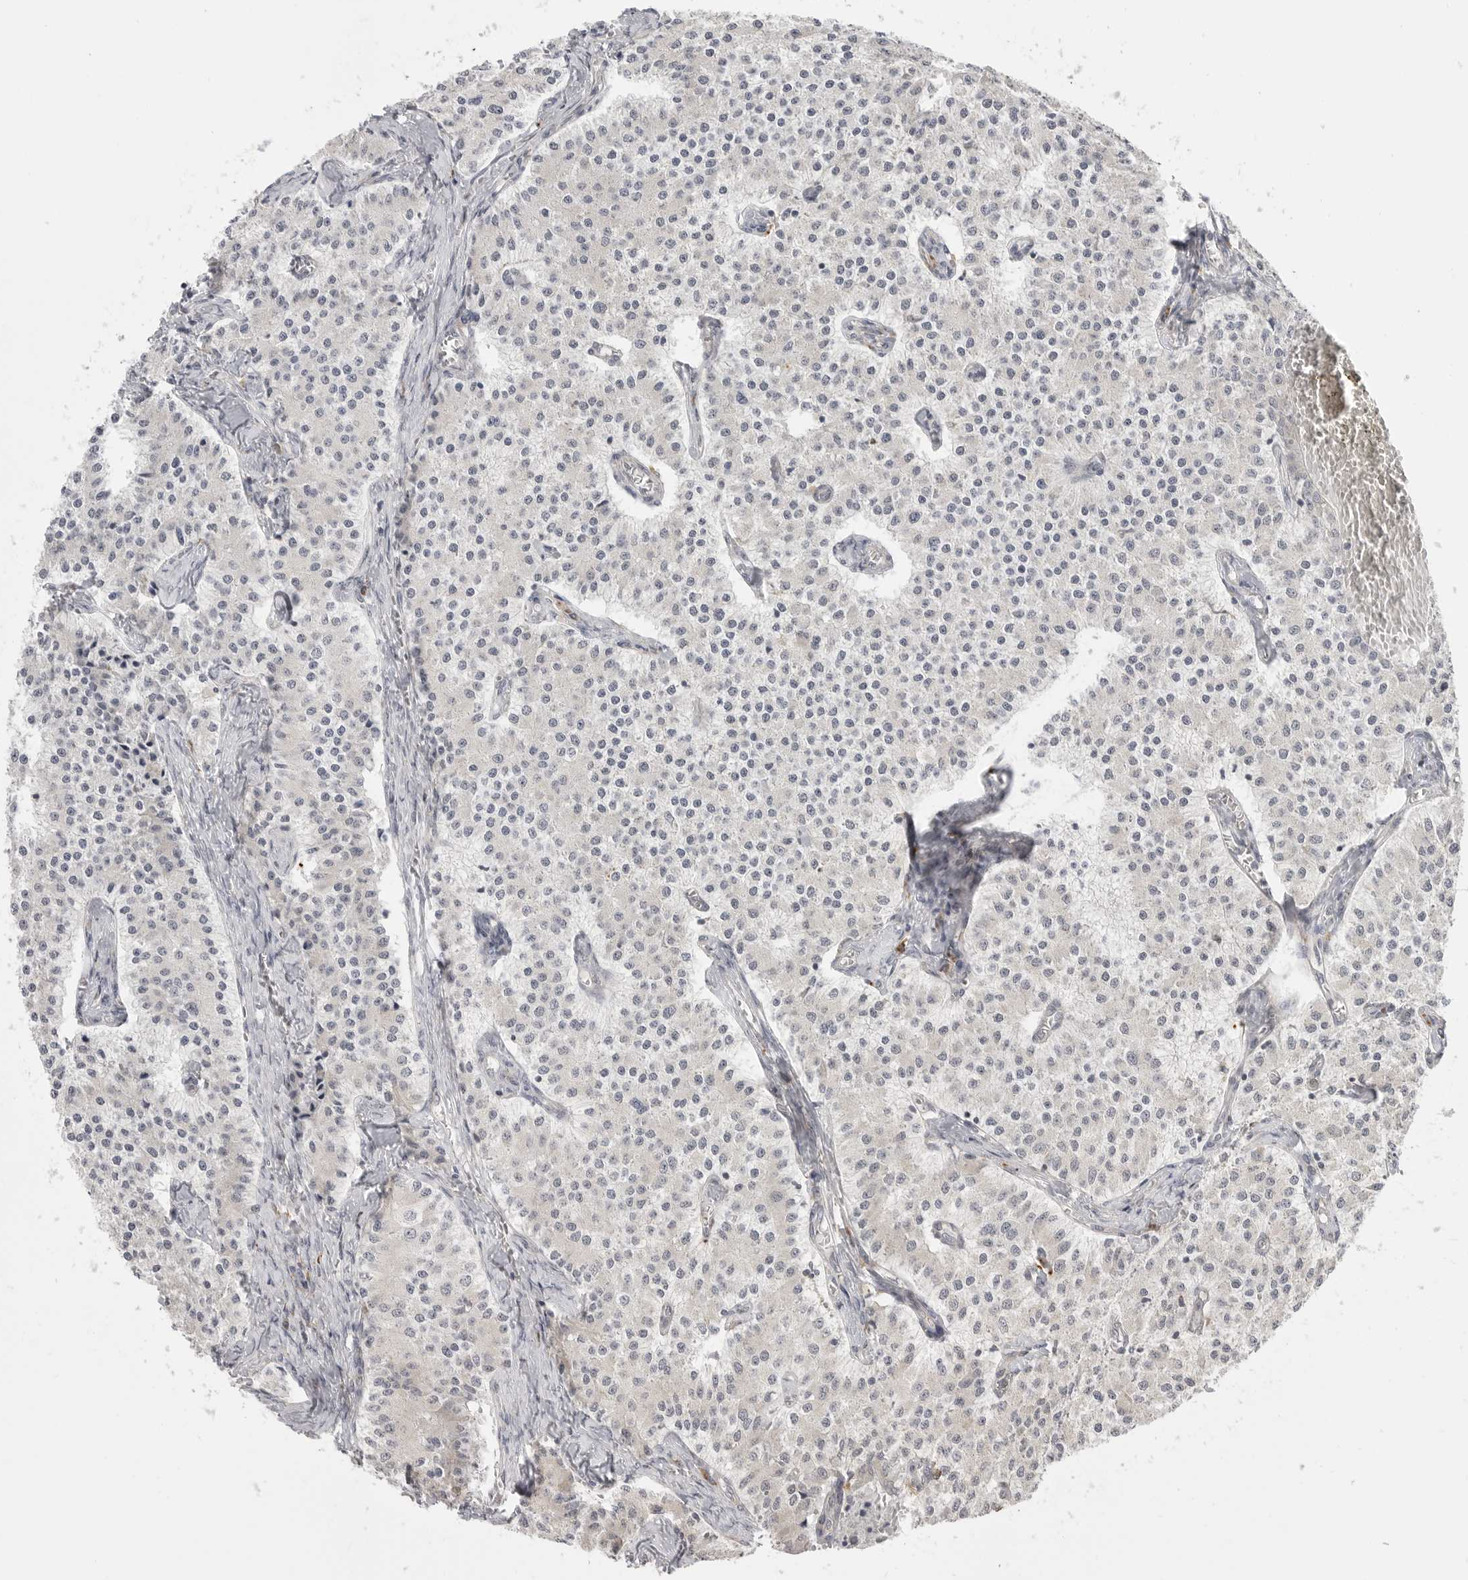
{"staining": {"intensity": "negative", "quantity": "none", "location": "none"}, "tissue": "carcinoid", "cell_type": "Tumor cells", "image_type": "cancer", "snomed": [{"axis": "morphology", "description": "Carcinoid, malignant, NOS"}, {"axis": "topography", "description": "Colon"}], "caption": "An immunohistochemistry (IHC) photomicrograph of carcinoid (malignant) is shown. There is no staining in tumor cells of carcinoid (malignant).", "gene": "KALRN", "patient": {"sex": "female", "age": 52}}